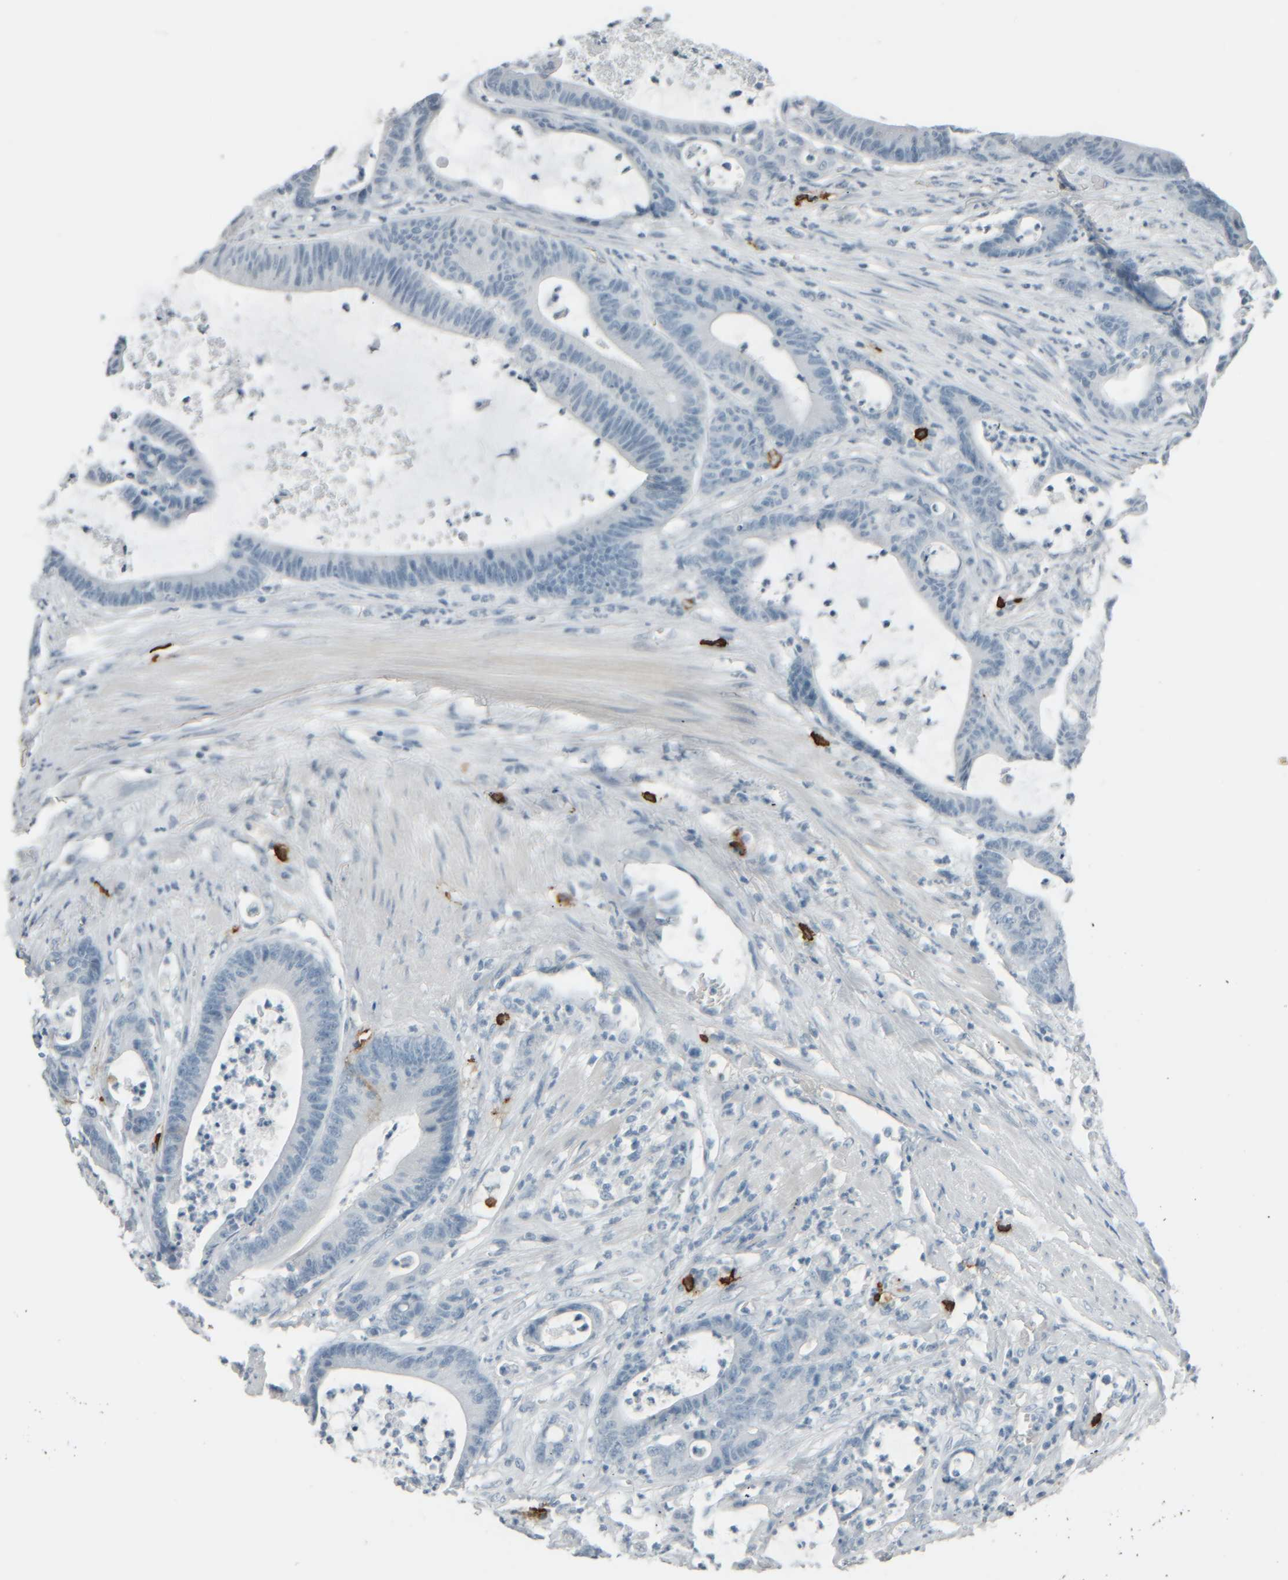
{"staining": {"intensity": "negative", "quantity": "none", "location": "none"}, "tissue": "colorectal cancer", "cell_type": "Tumor cells", "image_type": "cancer", "snomed": [{"axis": "morphology", "description": "Adenocarcinoma, NOS"}, {"axis": "topography", "description": "Colon"}], "caption": "Tumor cells show no significant protein staining in colorectal adenocarcinoma. Brightfield microscopy of immunohistochemistry stained with DAB (brown) and hematoxylin (blue), captured at high magnification.", "gene": "TPSAB1", "patient": {"sex": "female", "age": 84}}